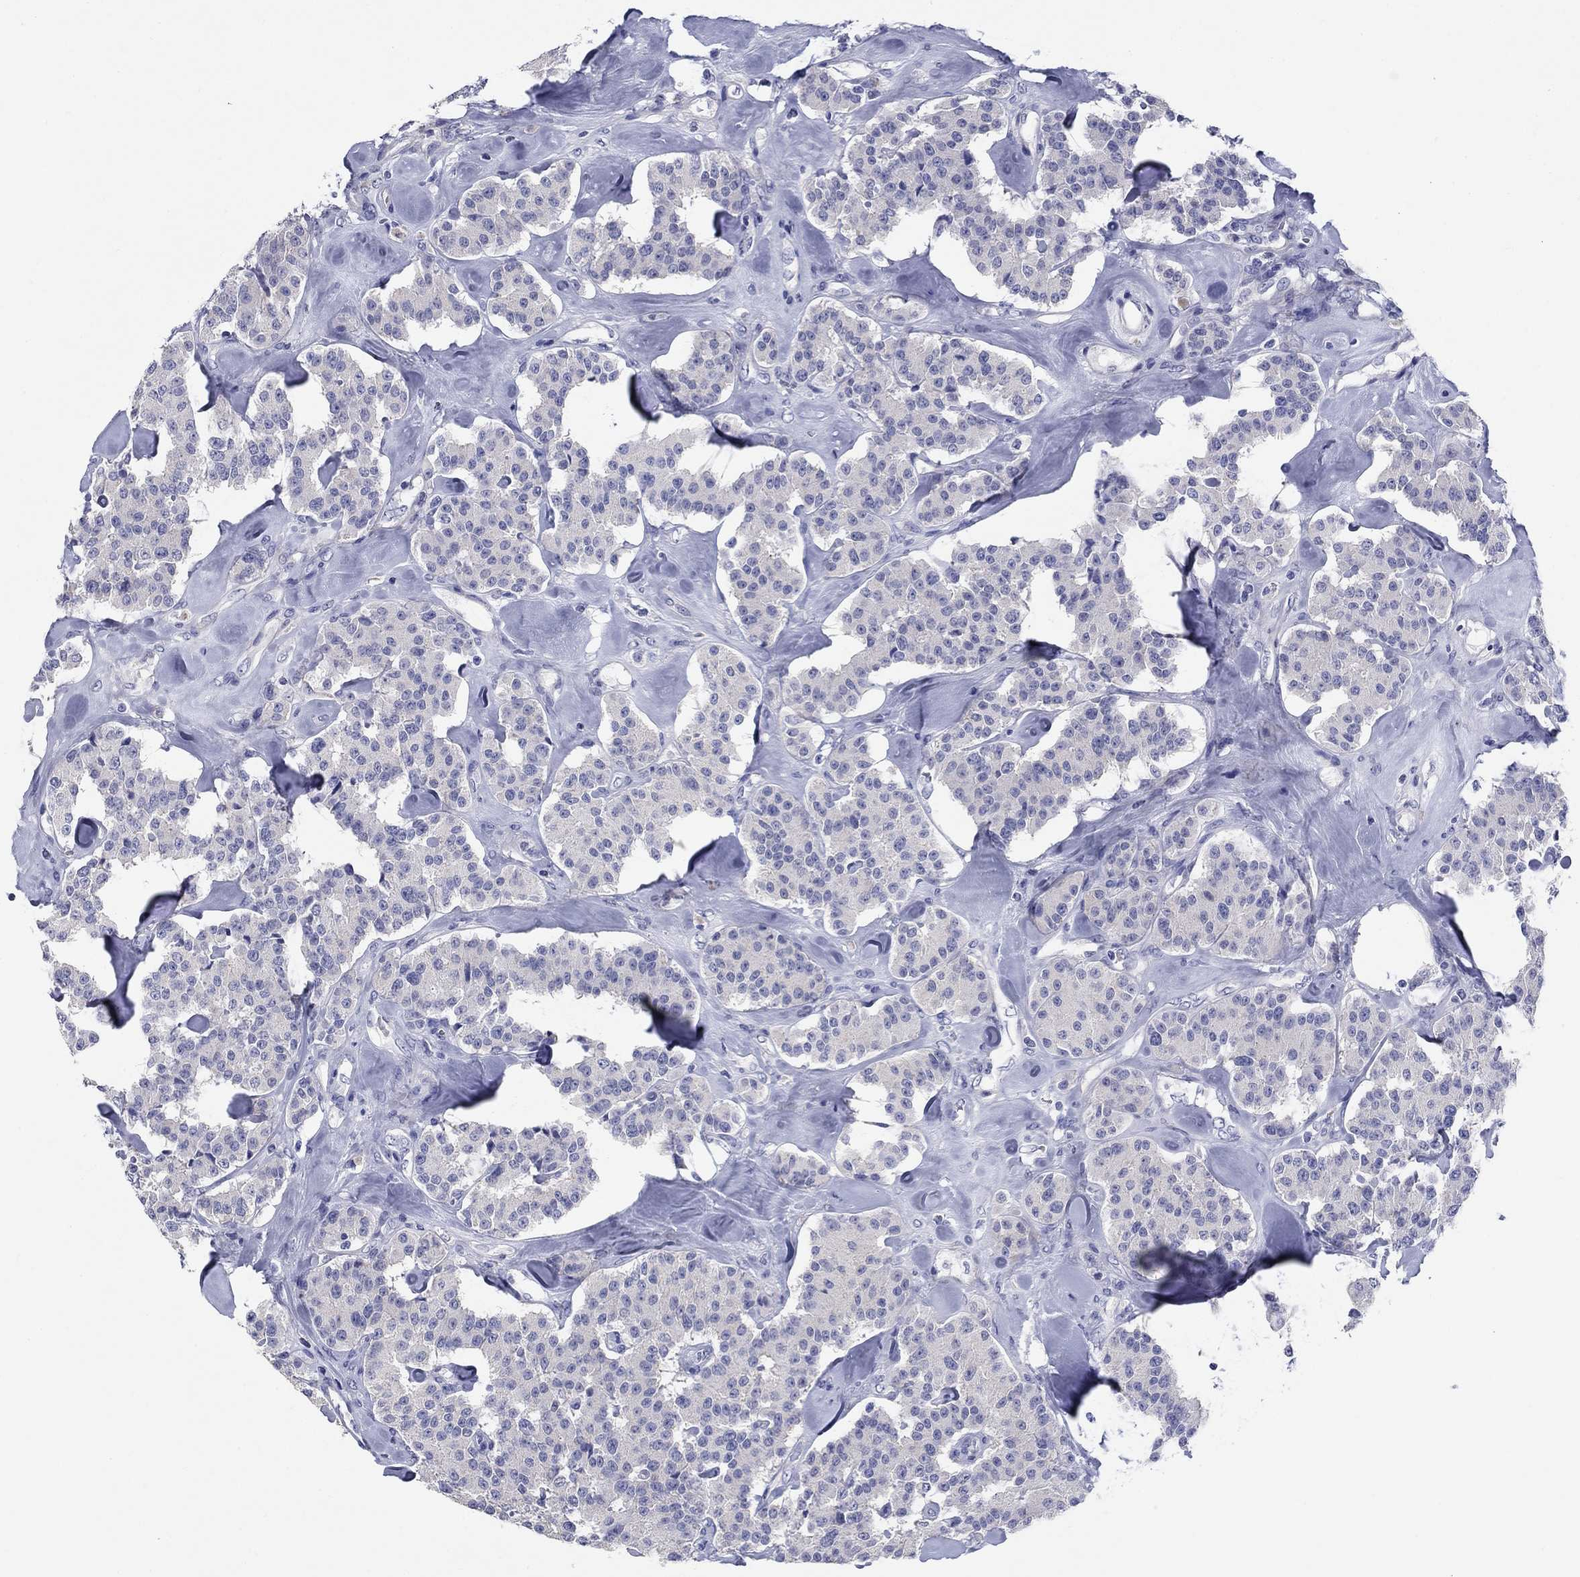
{"staining": {"intensity": "negative", "quantity": "none", "location": "none"}, "tissue": "carcinoid", "cell_type": "Tumor cells", "image_type": "cancer", "snomed": [{"axis": "morphology", "description": "Carcinoid, malignant, NOS"}, {"axis": "topography", "description": "Pancreas"}], "caption": "This image is of carcinoid (malignant) stained with IHC to label a protein in brown with the nuclei are counter-stained blue. There is no expression in tumor cells. Brightfield microscopy of immunohistochemistry stained with DAB (brown) and hematoxylin (blue), captured at high magnification.", "gene": "PRKCG", "patient": {"sex": "male", "age": 41}}